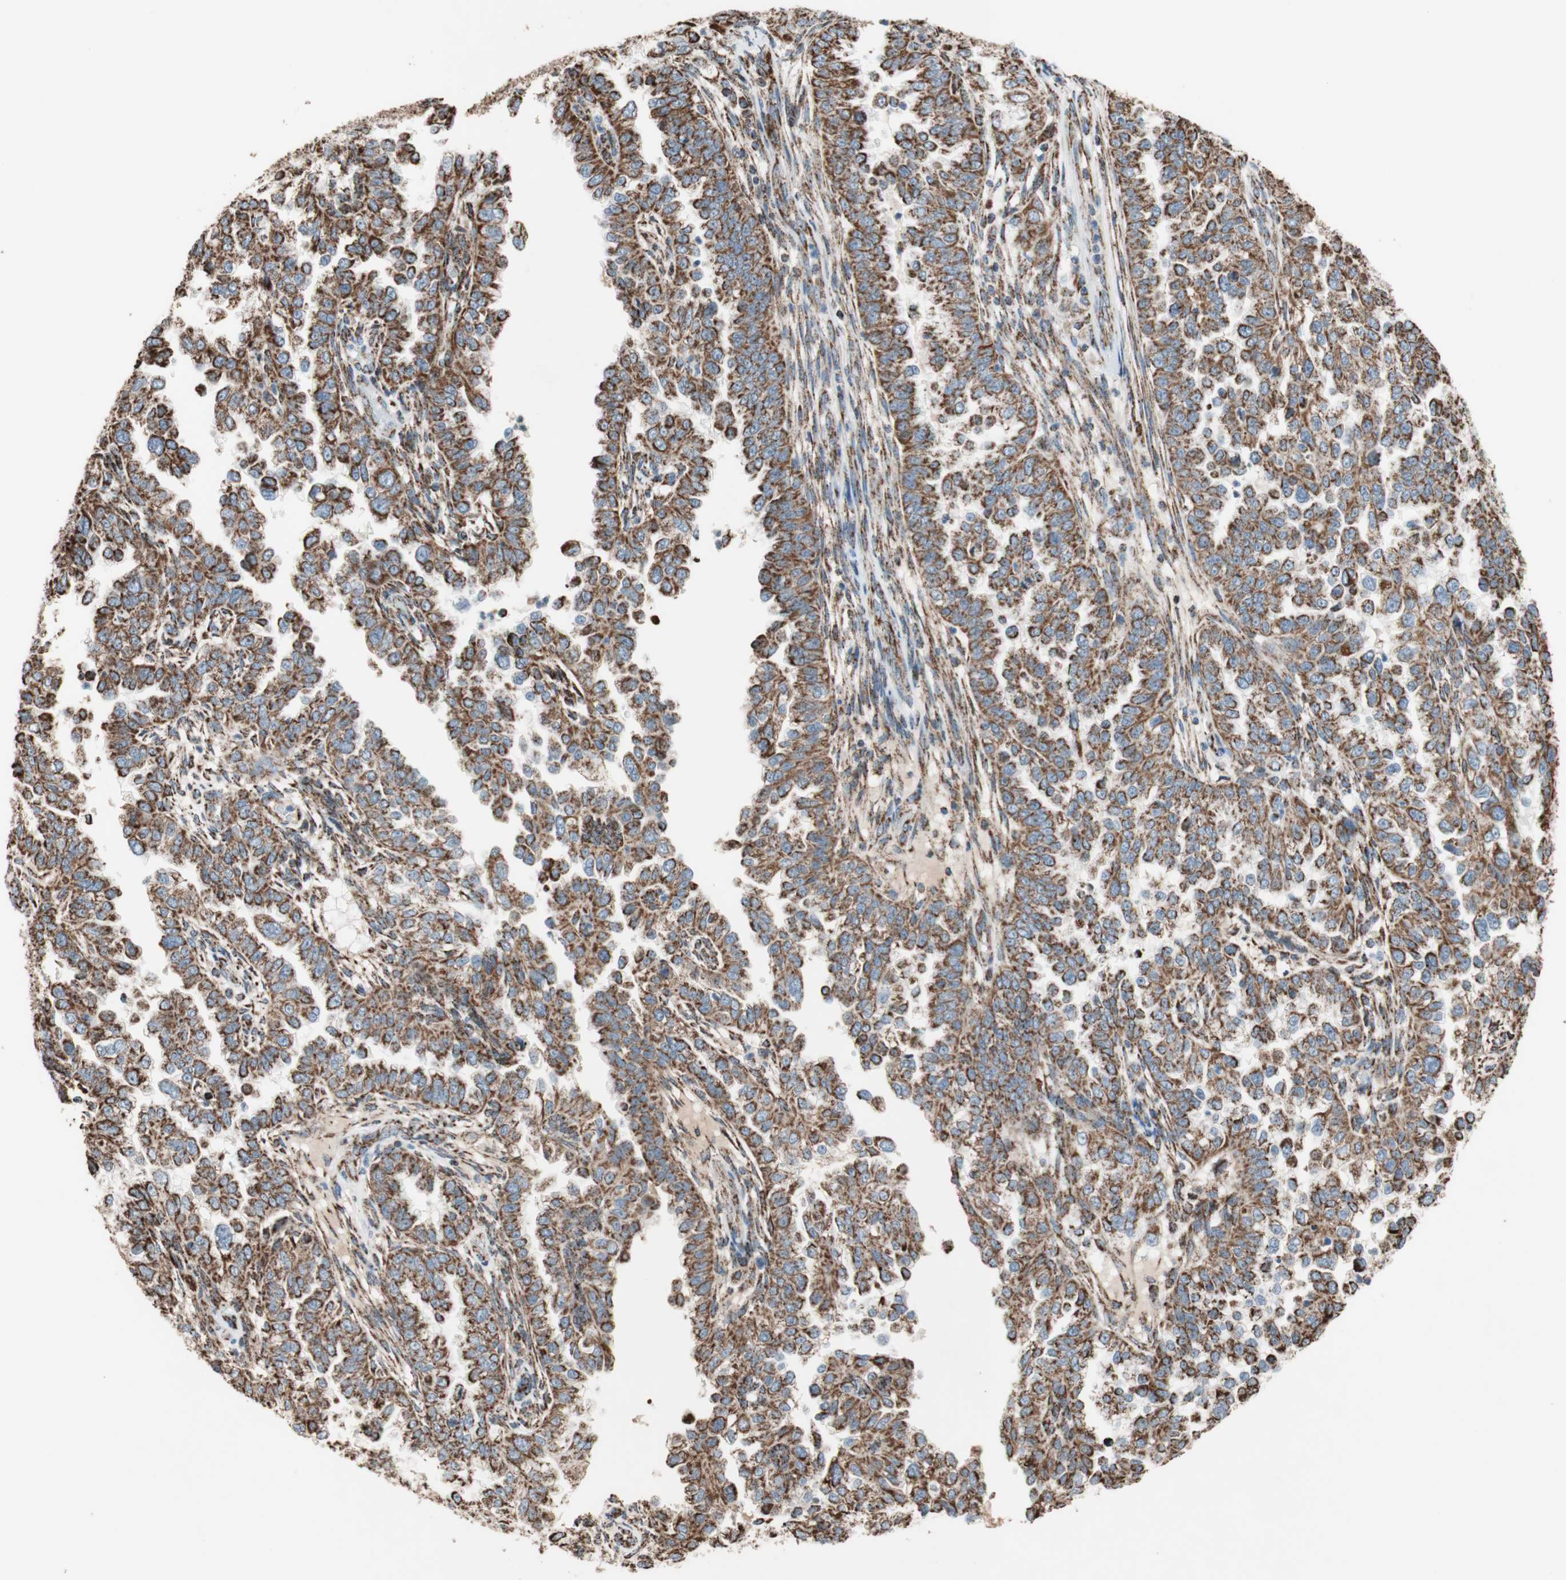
{"staining": {"intensity": "strong", "quantity": ">75%", "location": "cytoplasmic/membranous"}, "tissue": "endometrial cancer", "cell_type": "Tumor cells", "image_type": "cancer", "snomed": [{"axis": "morphology", "description": "Adenocarcinoma, NOS"}, {"axis": "topography", "description": "Endometrium"}], "caption": "Tumor cells show high levels of strong cytoplasmic/membranous staining in approximately >75% of cells in endometrial cancer.", "gene": "PCSK4", "patient": {"sex": "female", "age": 85}}